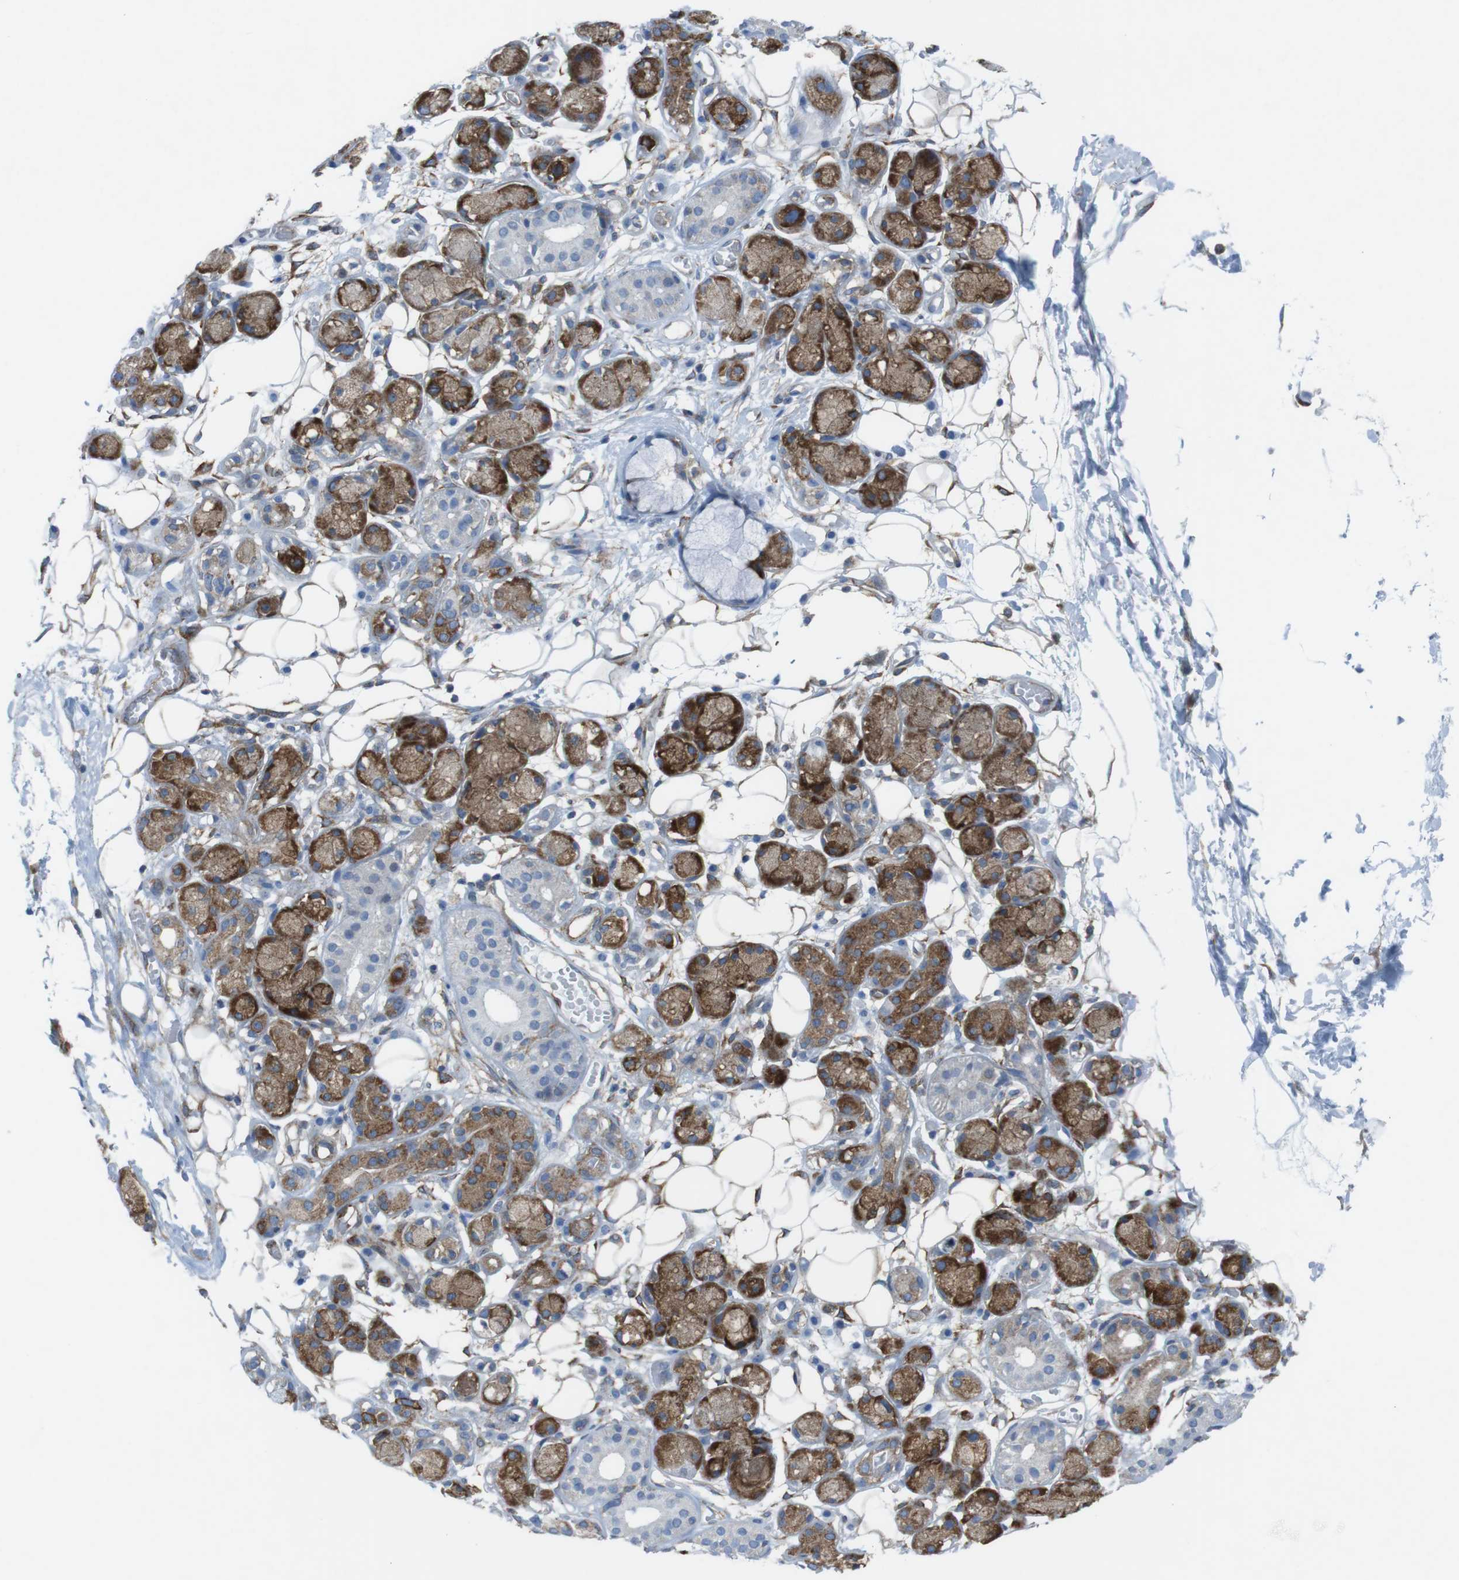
{"staining": {"intensity": "moderate", "quantity": ">75%", "location": "cytoplasmic/membranous"}, "tissue": "adipose tissue", "cell_type": "Adipocytes", "image_type": "normal", "snomed": [{"axis": "morphology", "description": "Normal tissue, NOS"}, {"axis": "morphology", "description": "Inflammation, NOS"}, {"axis": "topography", "description": "Vascular tissue"}, {"axis": "topography", "description": "Salivary gland"}], "caption": "Brown immunohistochemical staining in normal adipose tissue displays moderate cytoplasmic/membranous positivity in approximately >75% of adipocytes. (DAB = brown stain, brightfield microscopy at high magnification).", "gene": "DIAPH2", "patient": {"sex": "female", "age": 75}}